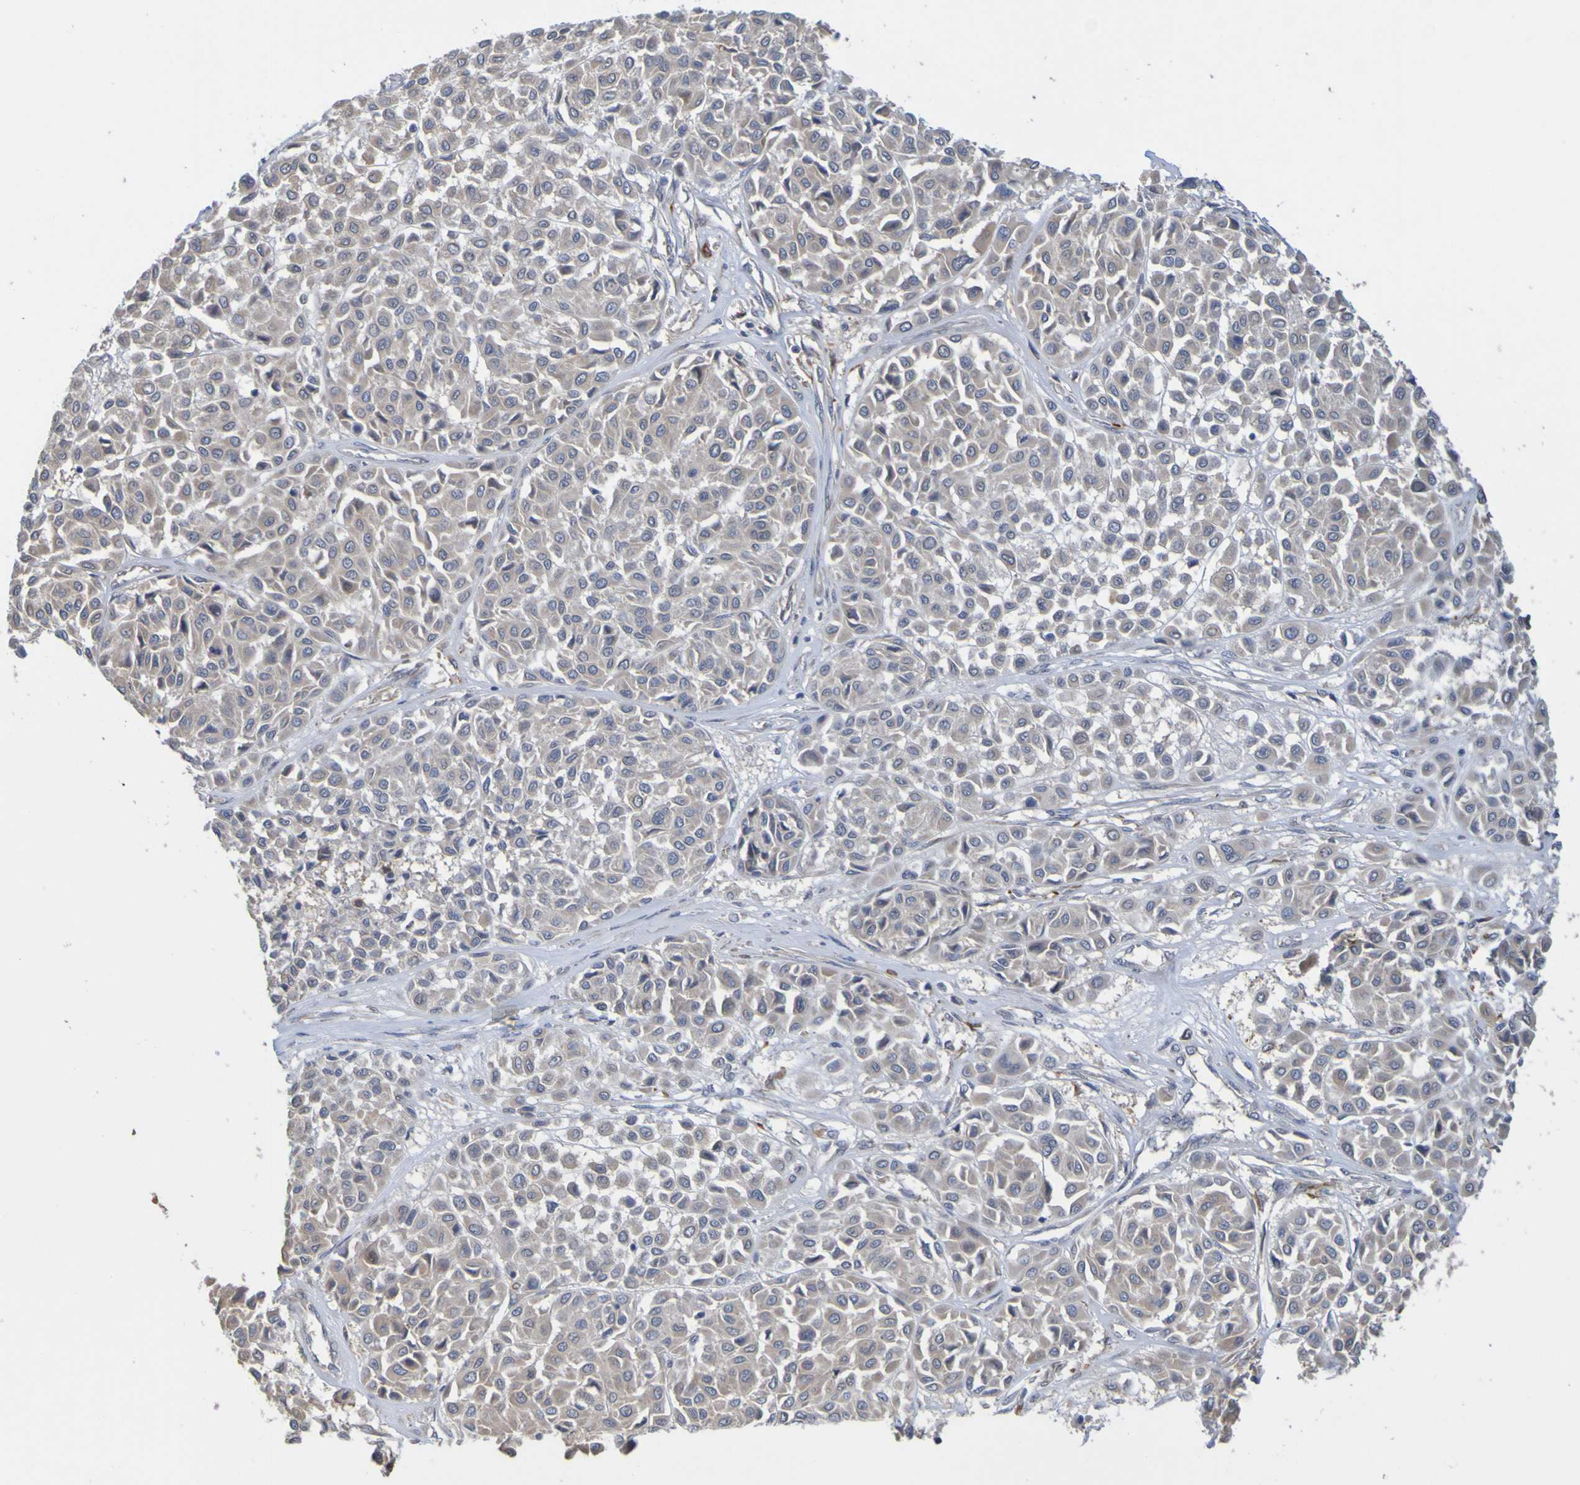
{"staining": {"intensity": "negative", "quantity": "none", "location": "none"}, "tissue": "melanoma", "cell_type": "Tumor cells", "image_type": "cancer", "snomed": [{"axis": "morphology", "description": "Malignant melanoma, Metastatic site"}, {"axis": "topography", "description": "Soft tissue"}], "caption": "This histopathology image is of malignant melanoma (metastatic site) stained with IHC to label a protein in brown with the nuclei are counter-stained blue. There is no positivity in tumor cells.", "gene": "NAV2", "patient": {"sex": "male", "age": 41}}